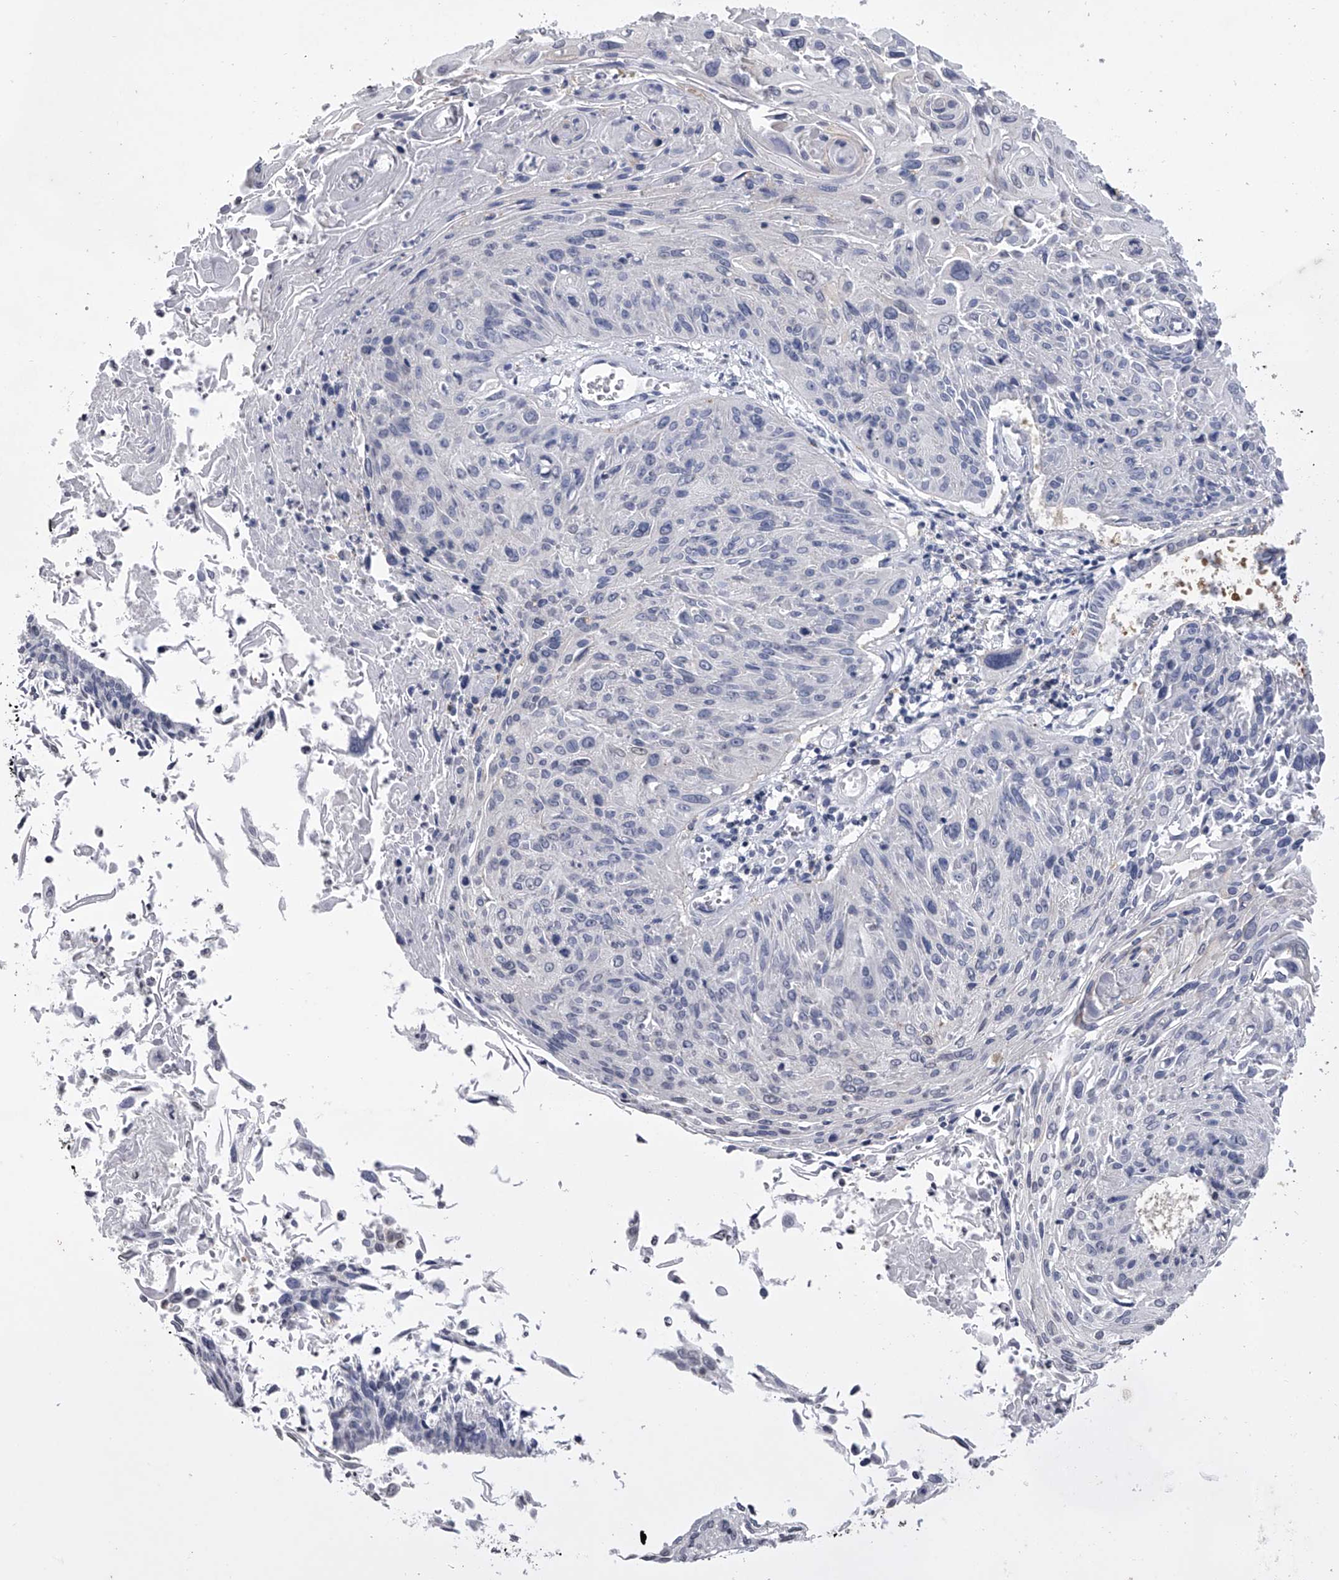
{"staining": {"intensity": "negative", "quantity": "none", "location": "none"}, "tissue": "cervical cancer", "cell_type": "Tumor cells", "image_type": "cancer", "snomed": [{"axis": "morphology", "description": "Squamous cell carcinoma, NOS"}, {"axis": "topography", "description": "Cervix"}], "caption": "Immunohistochemistry (IHC) of human cervical squamous cell carcinoma shows no staining in tumor cells. (DAB (3,3'-diaminobenzidine) immunohistochemistry with hematoxylin counter stain).", "gene": "TASP1", "patient": {"sex": "female", "age": 51}}